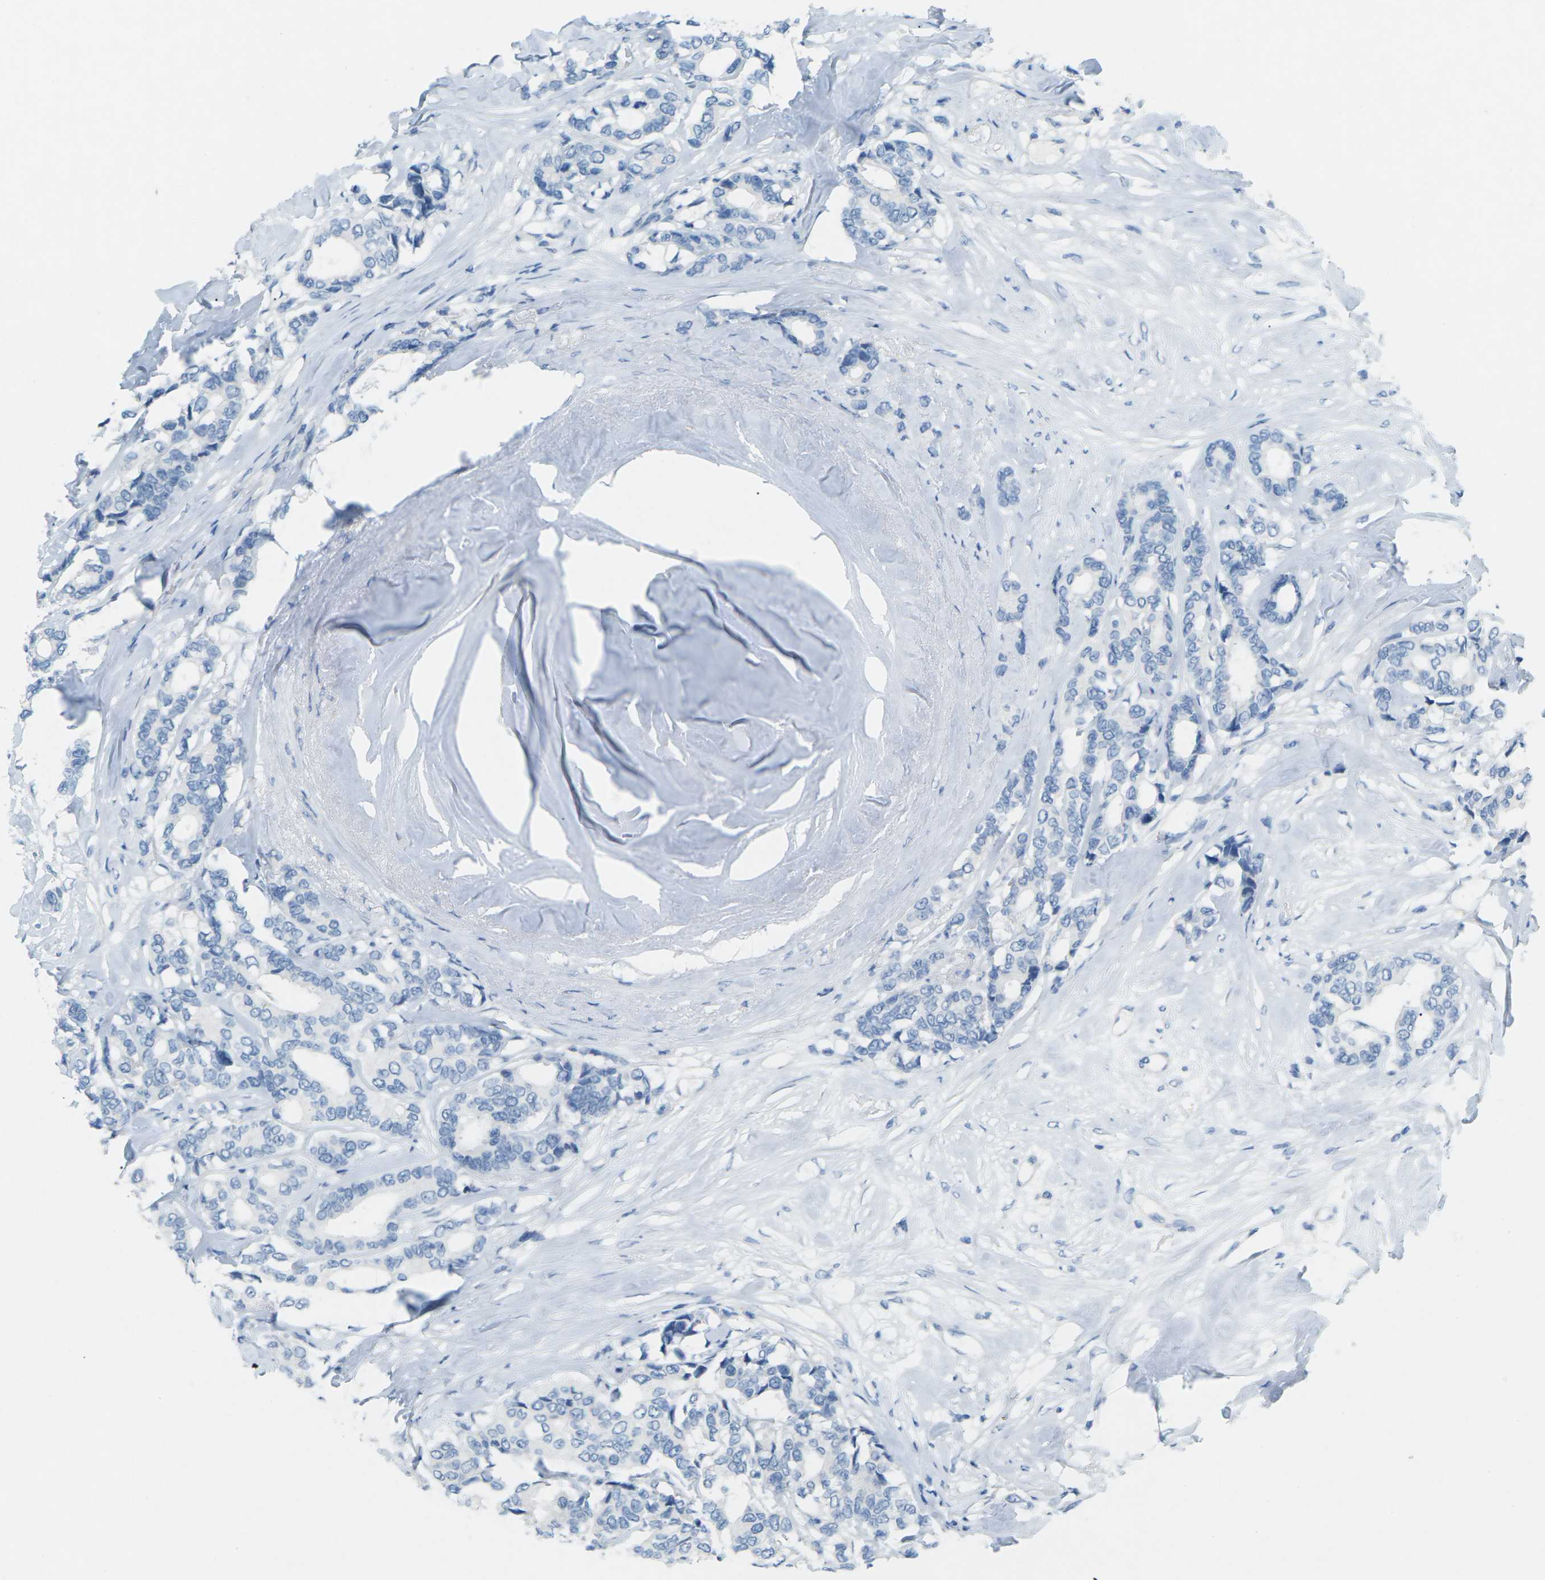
{"staining": {"intensity": "negative", "quantity": "none", "location": "none"}, "tissue": "breast cancer", "cell_type": "Tumor cells", "image_type": "cancer", "snomed": [{"axis": "morphology", "description": "Duct carcinoma"}, {"axis": "topography", "description": "Breast"}], "caption": "Infiltrating ductal carcinoma (breast) was stained to show a protein in brown. There is no significant expression in tumor cells.", "gene": "CDH16", "patient": {"sex": "female", "age": 87}}